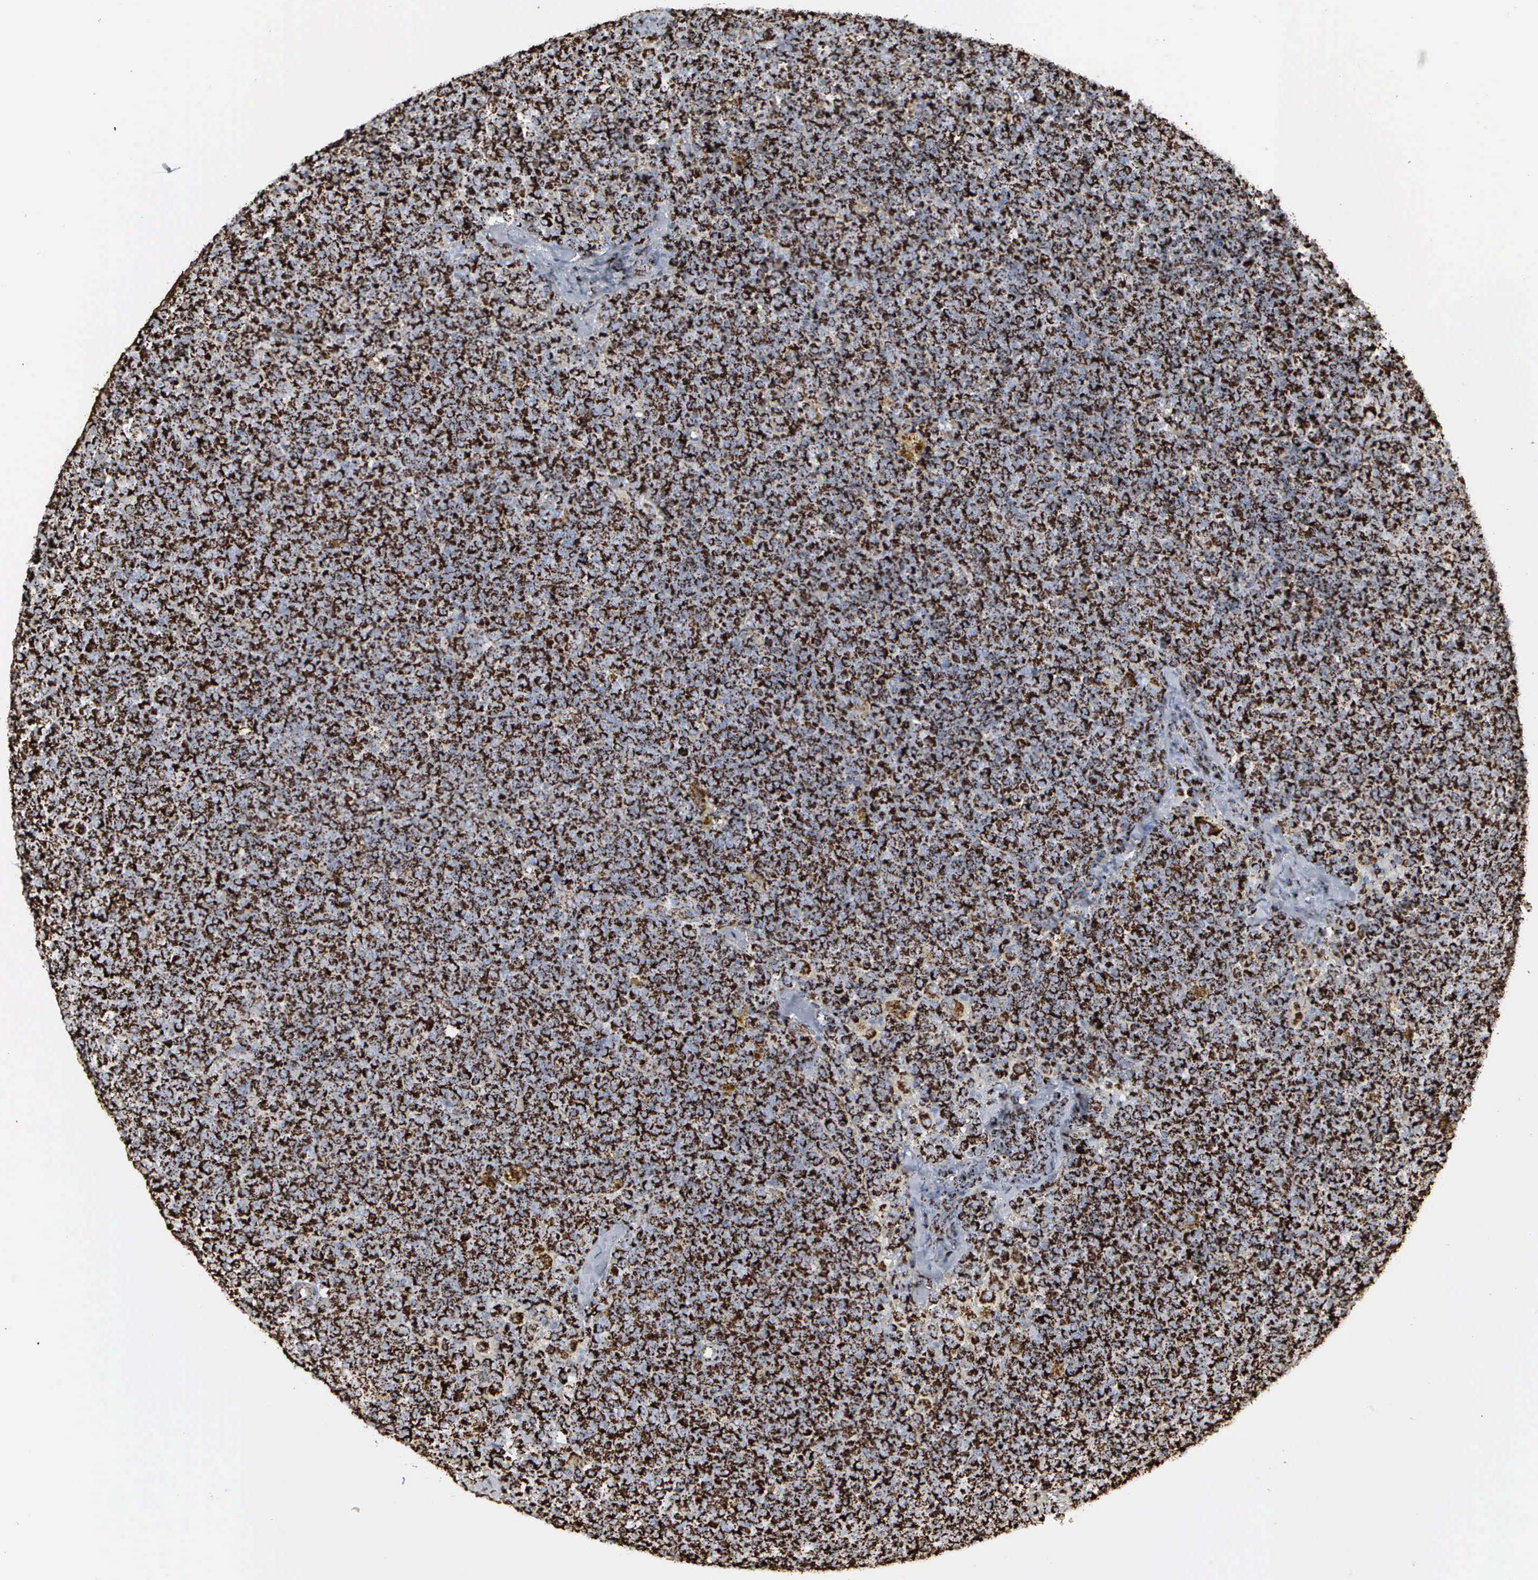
{"staining": {"intensity": "strong", "quantity": ">75%", "location": "cytoplasmic/membranous"}, "tissue": "lymphoma", "cell_type": "Tumor cells", "image_type": "cancer", "snomed": [{"axis": "morphology", "description": "Malignant lymphoma, non-Hodgkin's type, Low grade"}, {"axis": "topography", "description": "Lymph node"}], "caption": "Lymphoma tissue exhibits strong cytoplasmic/membranous positivity in approximately >75% of tumor cells", "gene": "HSPA9", "patient": {"sex": "male", "age": 50}}